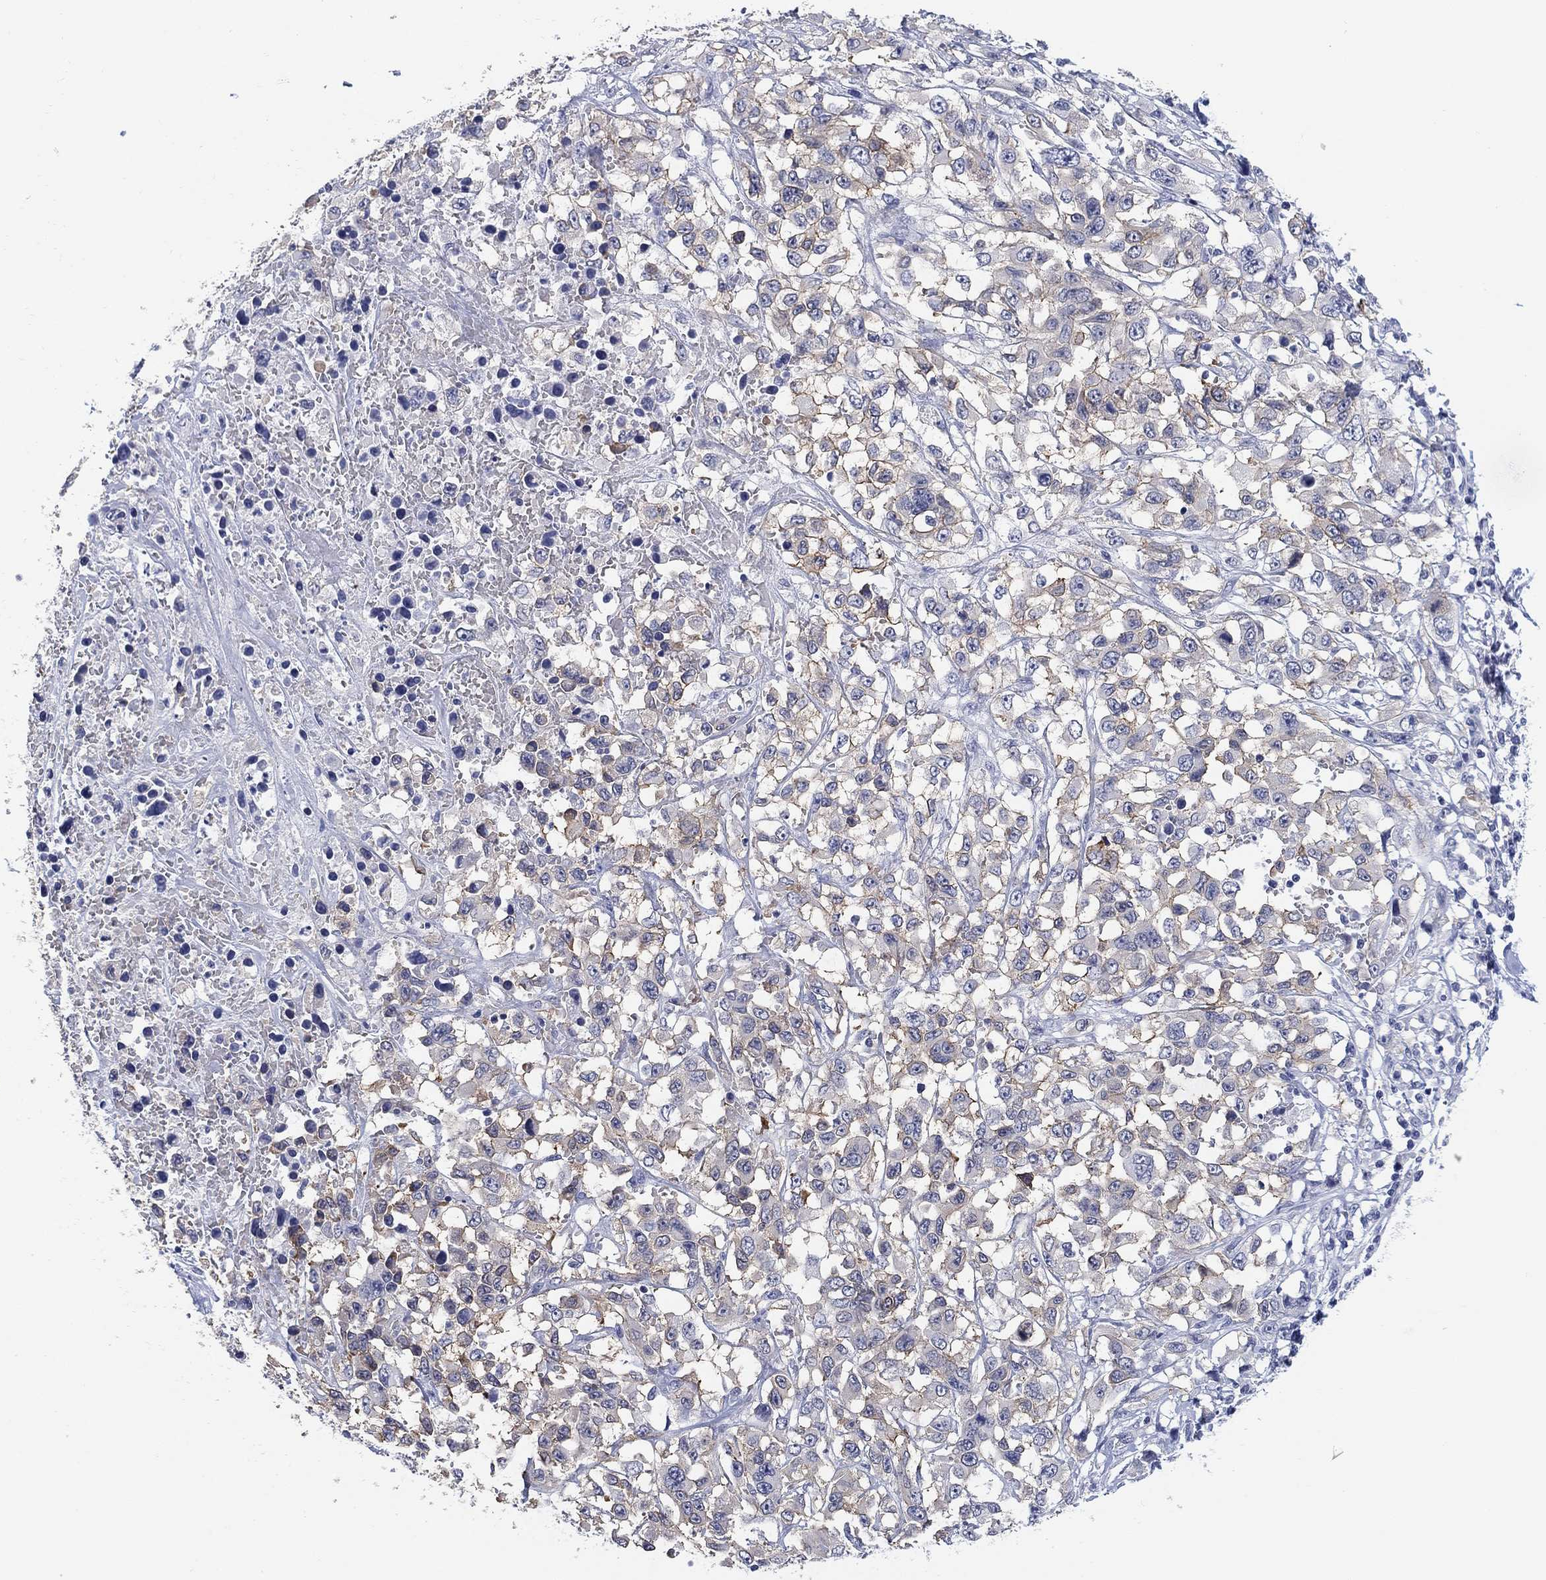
{"staining": {"intensity": "weak", "quantity": "25%-75%", "location": "cytoplasmic/membranous"}, "tissue": "liver cancer", "cell_type": "Tumor cells", "image_type": "cancer", "snomed": [{"axis": "morphology", "description": "Adenocarcinoma, NOS"}, {"axis": "morphology", "description": "Cholangiocarcinoma"}, {"axis": "topography", "description": "Liver"}], "caption": "Protein expression by IHC exhibits weak cytoplasmic/membranous positivity in approximately 25%-75% of tumor cells in liver cancer (cholangiocarcinoma).", "gene": "CLUL1", "patient": {"sex": "male", "age": 64}}